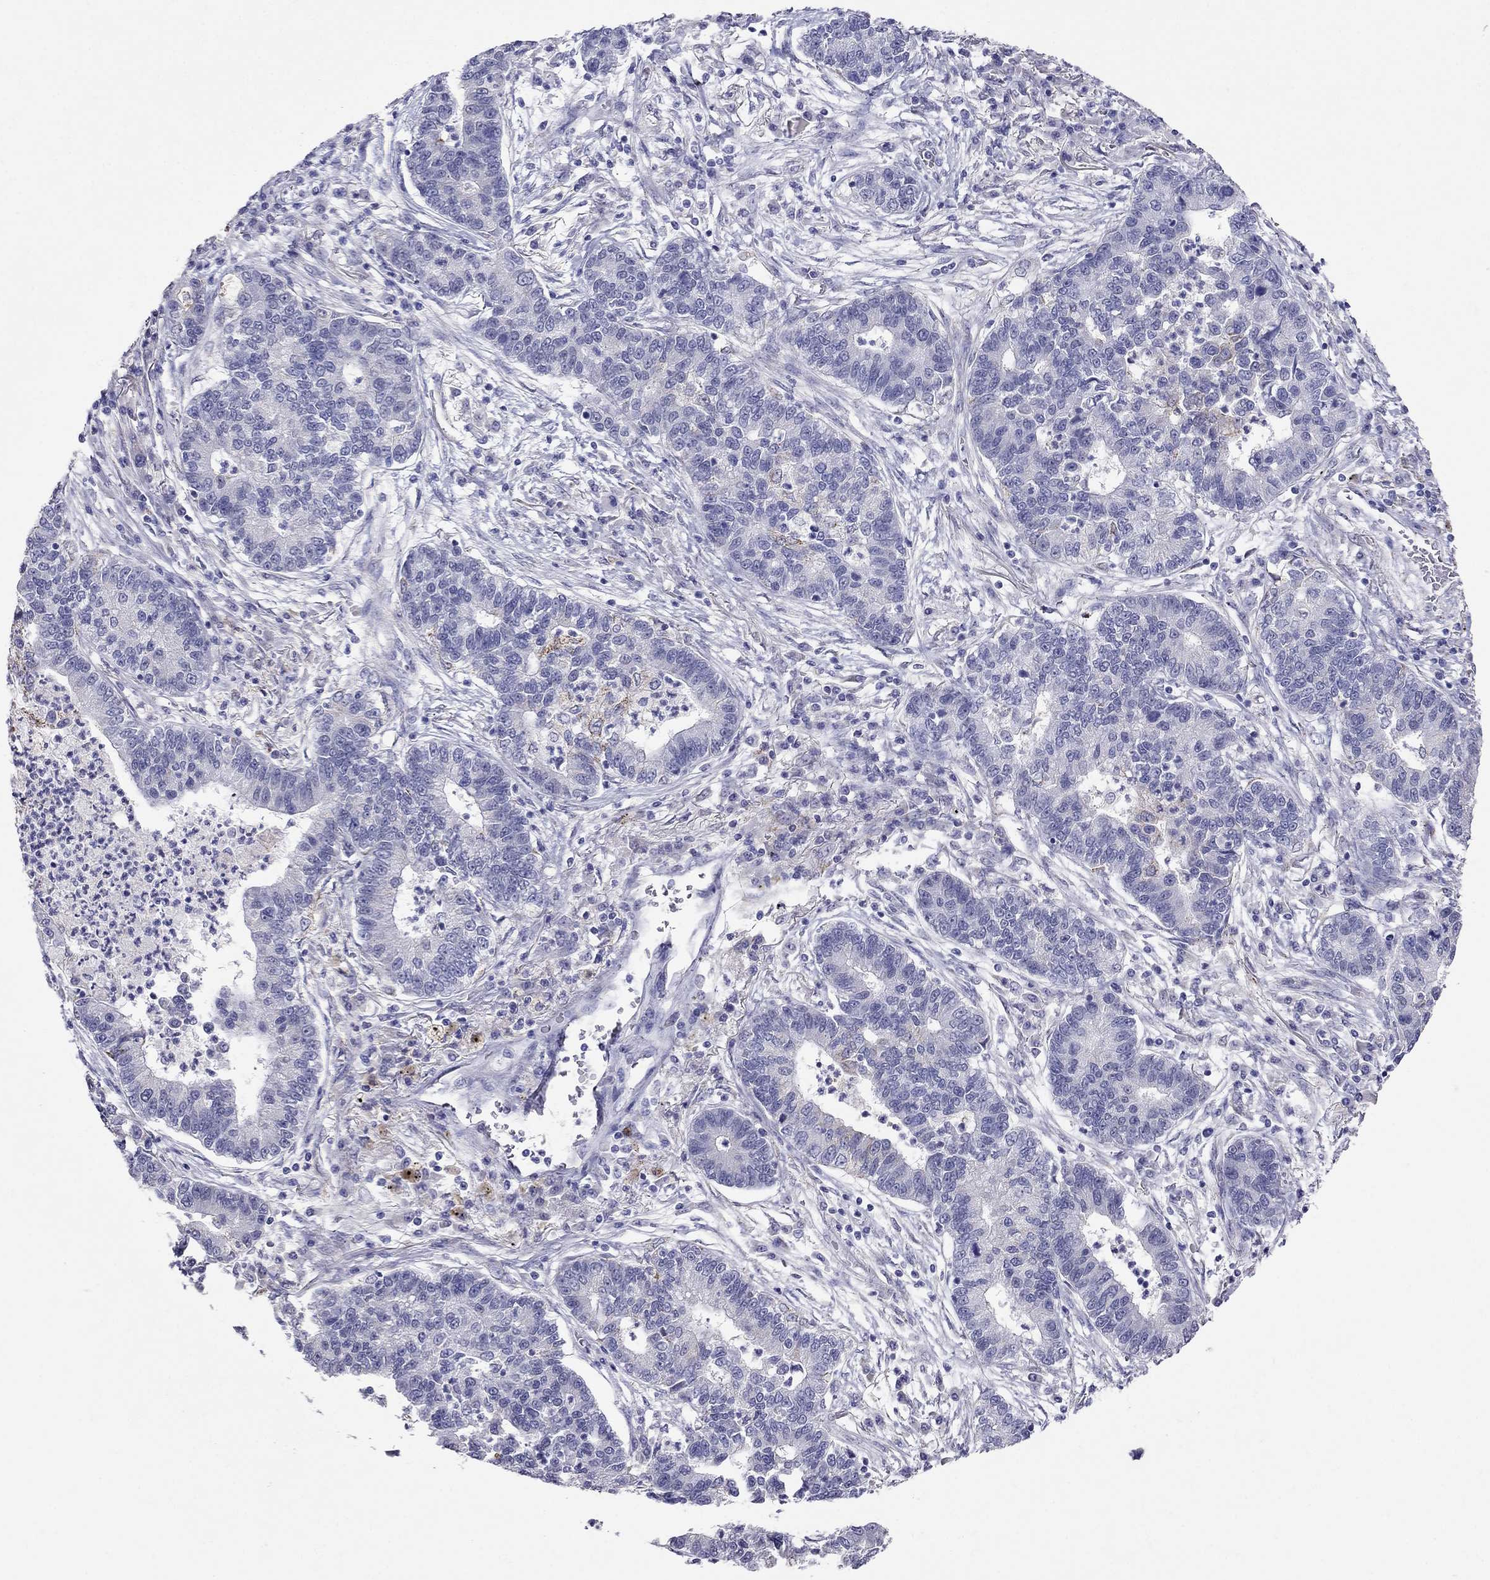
{"staining": {"intensity": "negative", "quantity": "none", "location": "none"}, "tissue": "lung cancer", "cell_type": "Tumor cells", "image_type": "cancer", "snomed": [{"axis": "morphology", "description": "Adenocarcinoma, NOS"}, {"axis": "topography", "description": "Lung"}], "caption": "An immunohistochemistry photomicrograph of lung cancer is shown. There is no staining in tumor cells of lung cancer.", "gene": "MYO3B", "patient": {"sex": "female", "age": 57}}